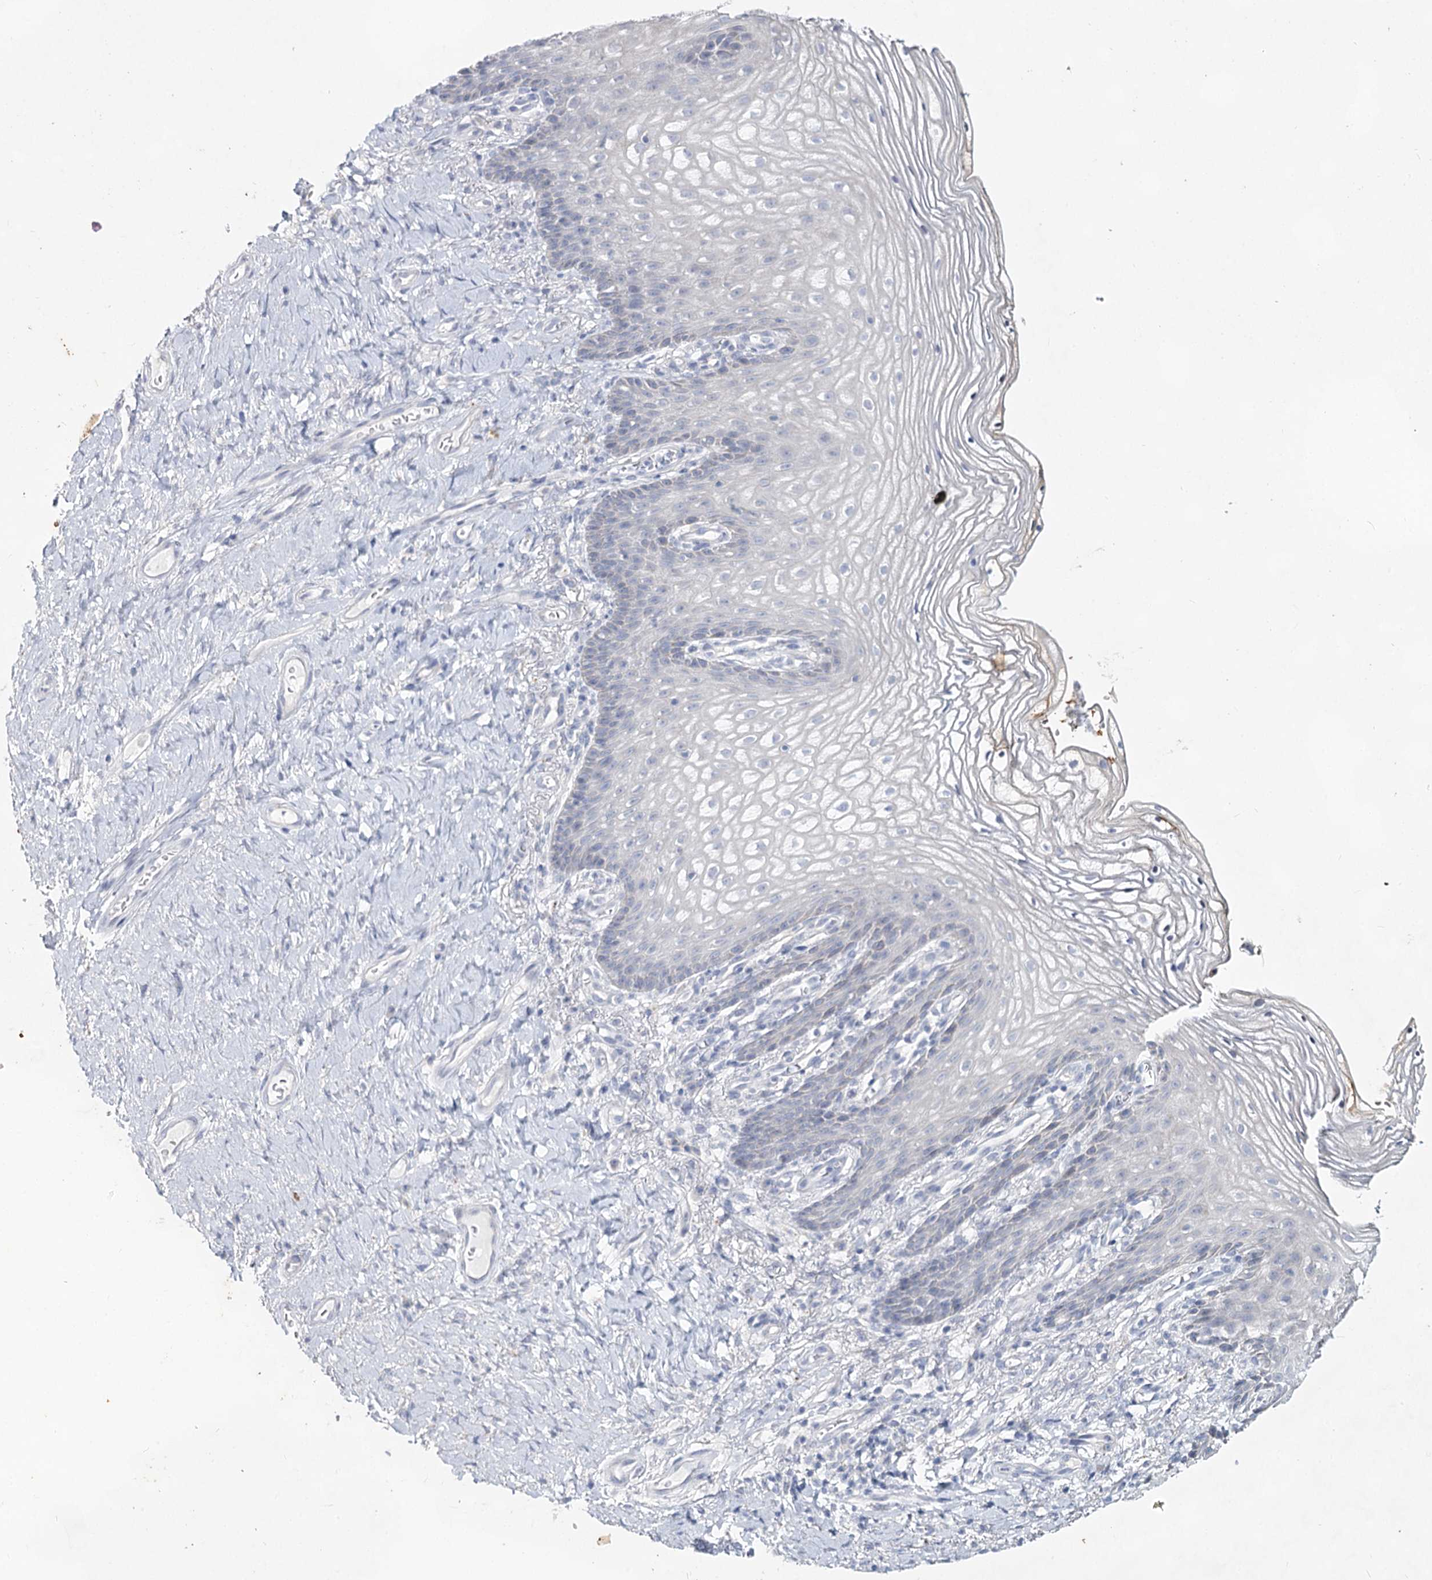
{"staining": {"intensity": "negative", "quantity": "none", "location": "none"}, "tissue": "vagina", "cell_type": "Squamous epithelial cells", "image_type": "normal", "snomed": [{"axis": "morphology", "description": "Normal tissue, NOS"}, {"axis": "topography", "description": "Vagina"}], "caption": "IHC image of benign vagina: human vagina stained with DAB (3,3'-diaminobenzidine) displays no significant protein expression in squamous epithelial cells. (Brightfield microscopy of DAB immunohistochemistry at high magnification).", "gene": "CCDC73", "patient": {"sex": "female", "age": 60}}